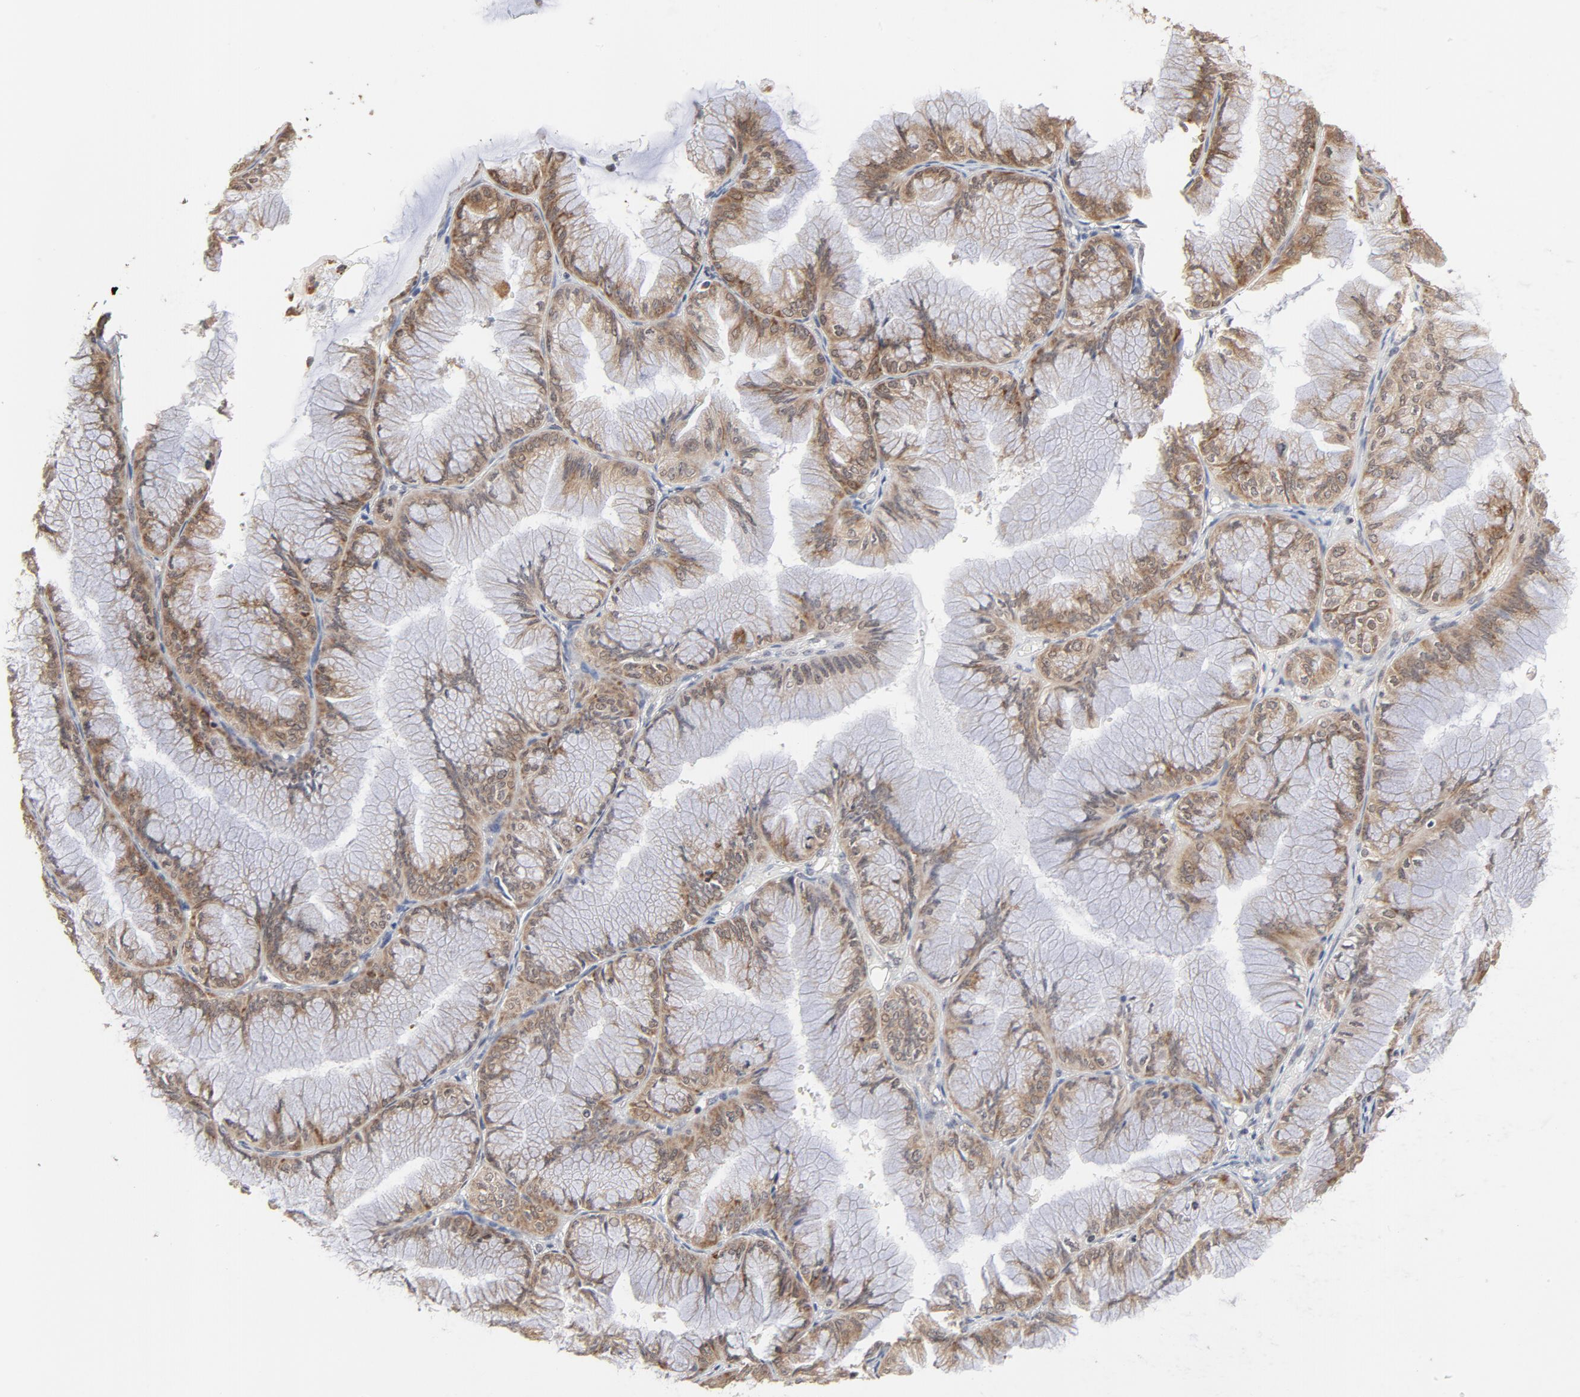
{"staining": {"intensity": "weak", "quantity": ">75%", "location": "cytoplasmic/membranous"}, "tissue": "ovarian cancer", "cell_type": "Tumor cells", "image_type": "cancer", "snomed": [{"axis": "morphology", "description": "Cystadenocarcinoma, mucinous, NOS"}, {"axis": "topography", "description": "Ovary"}], "caption": "A brown stain shows weak cytoplasmic/membranous expression of a protein in mucinous cystadenocarcinoma (ovarian) tumor cells.", "gene": "ARIH1", "patient": {"sex": "female", "age": 63}}